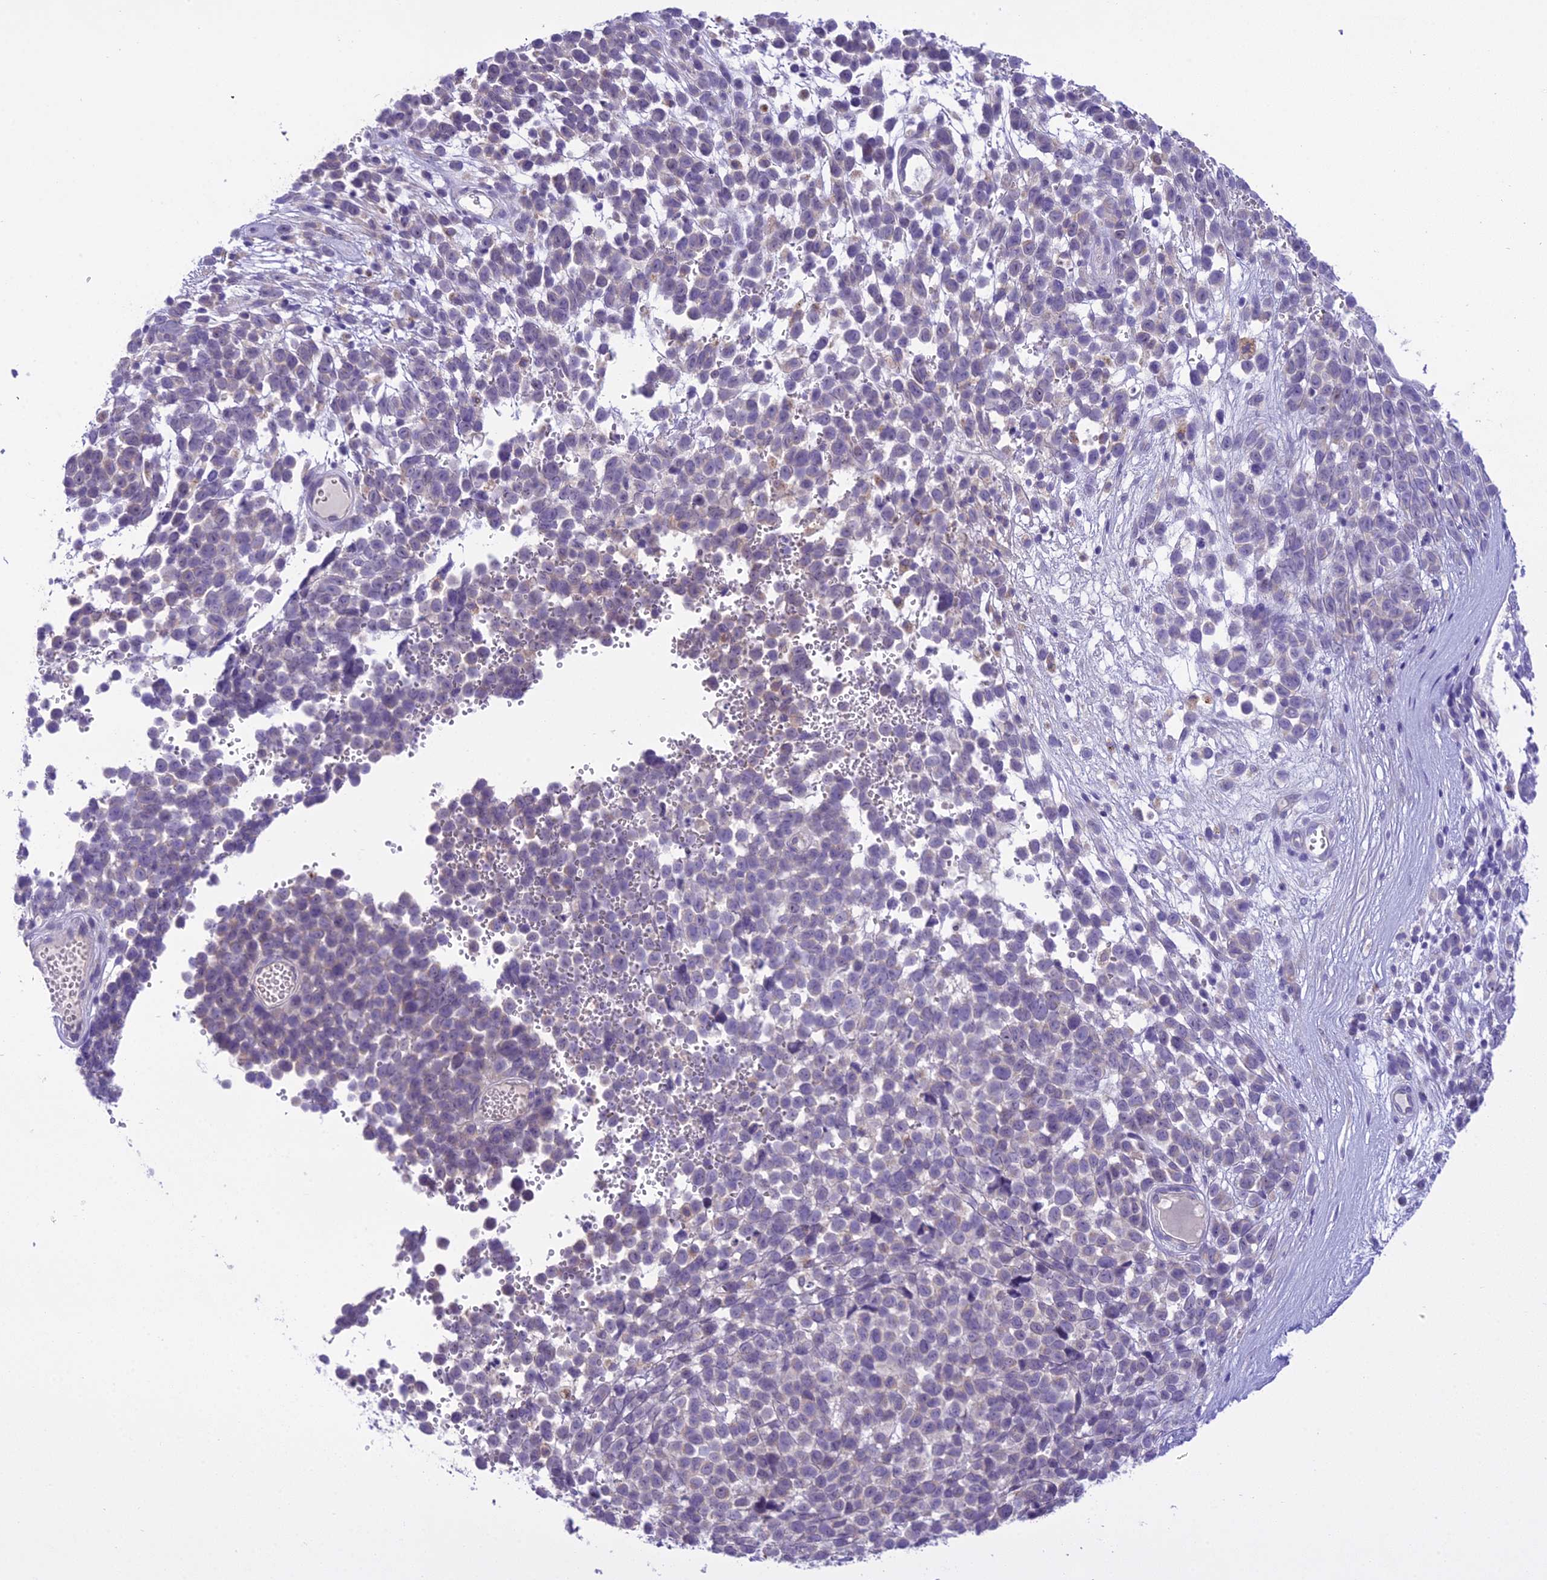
{"staining": {"intensity": "negative", "quantity": "none", "location": "none"}, "tissue": "melanoma", "cell_type": "Tumor cells", "image_type": "cancer", "snomed": [{"axis": "morphology", "description": "Malignant melanoma, NOS"}, {"axis": "topography", "description": "Nose, NOS"}], "caption": "IHC image of neoplastic tissue: human malignant melanoma stained with DAB displays no significant protein positivity in tumor cells.", "gene": "SCRT1", "patient": {"sex": "female", "age": 48}}